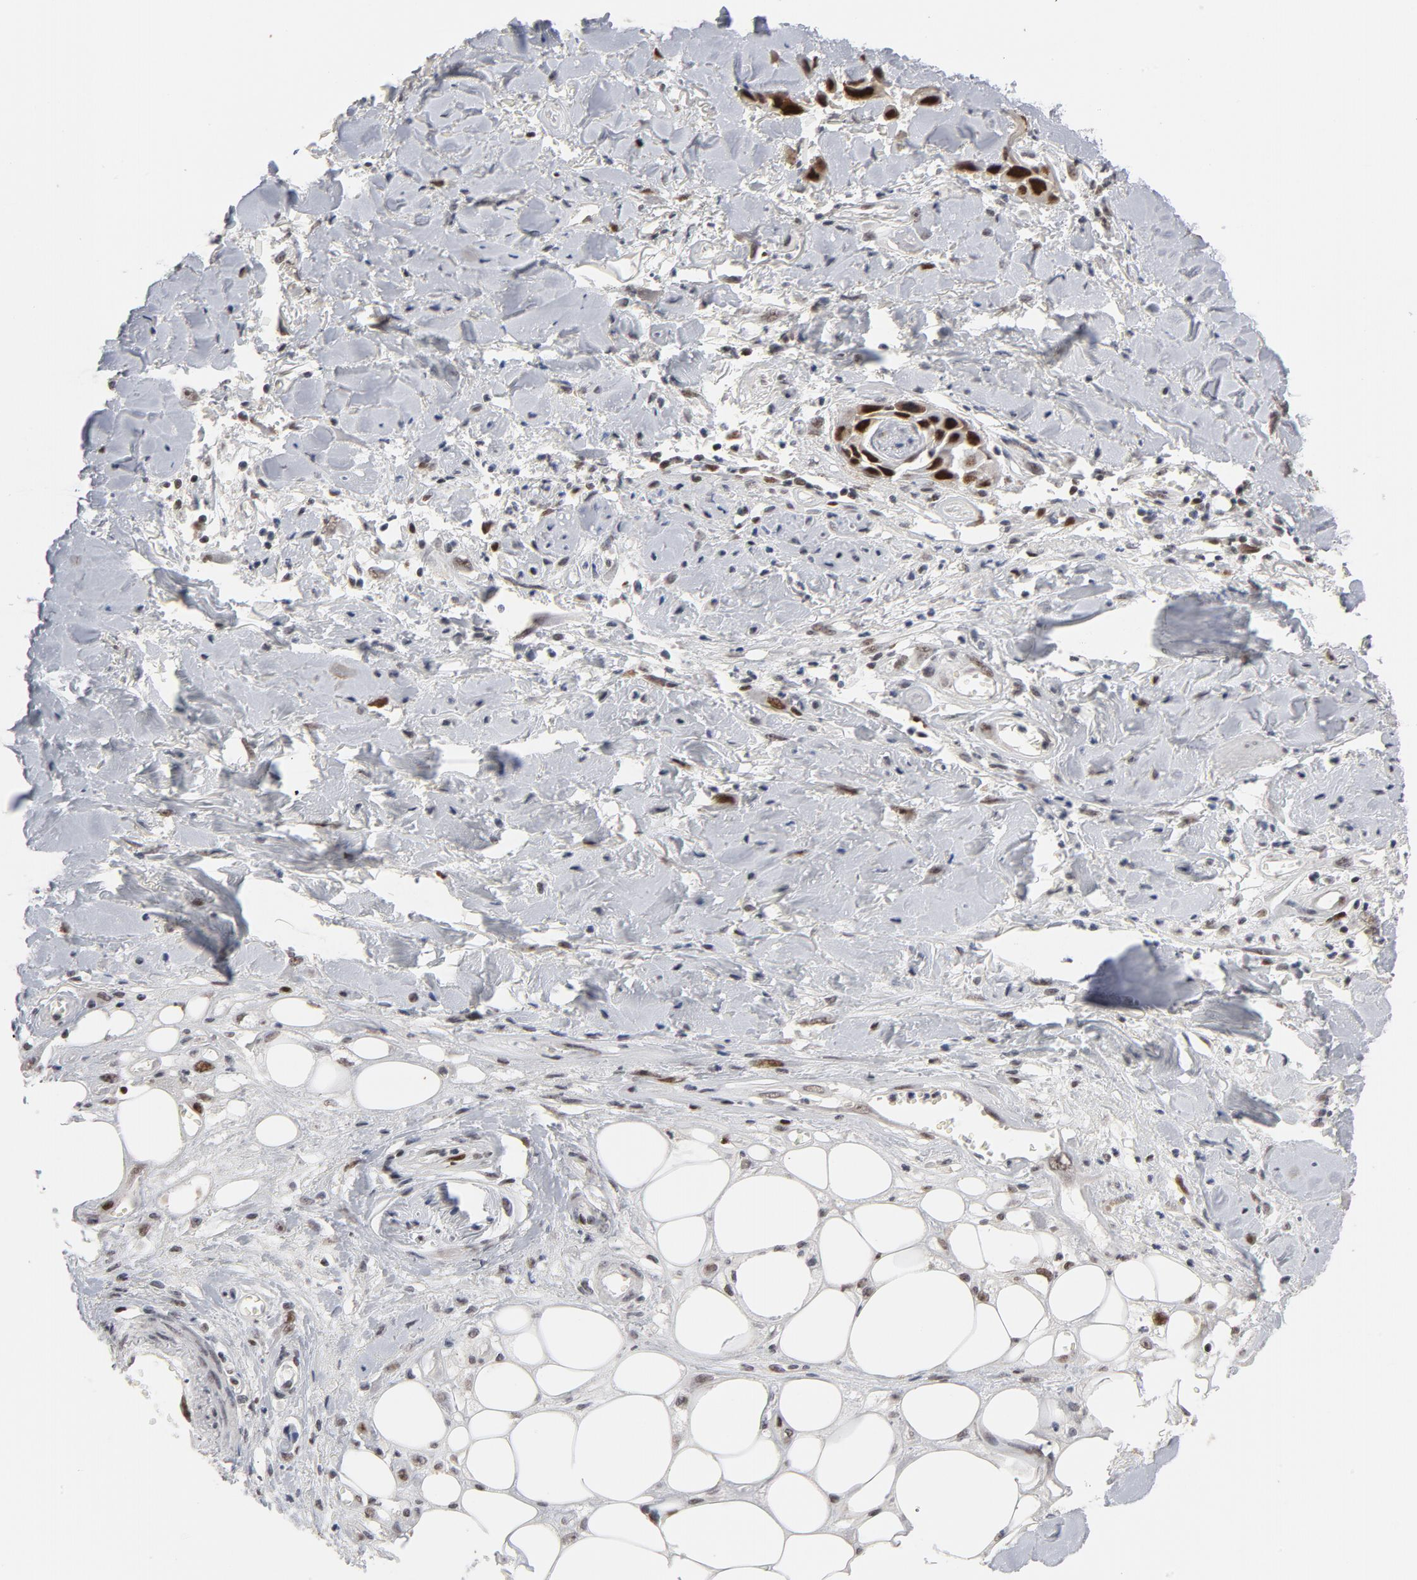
{"staining": {"intensity": "strong", "quantity": "25%-75%", "location": "nuclear"}, "tissue": "skin cancer", "cell_type": "Tumor cells", "image_type": "cancer", "snomed": [{"axis": "morphology", "description": "Squamous cell carcinoma, NOS"}, {"axis": "topography", "description": "Skin"}, {"axis": "topography", "description": "Anal"}], "caption": "Skin squamous cell carcinoma stained with IHC reveals strong nuclear positivity in about 25%-75% of tumor cells.", "gene": "RFC4", "patient": {"sex": "female", "age": 55}}